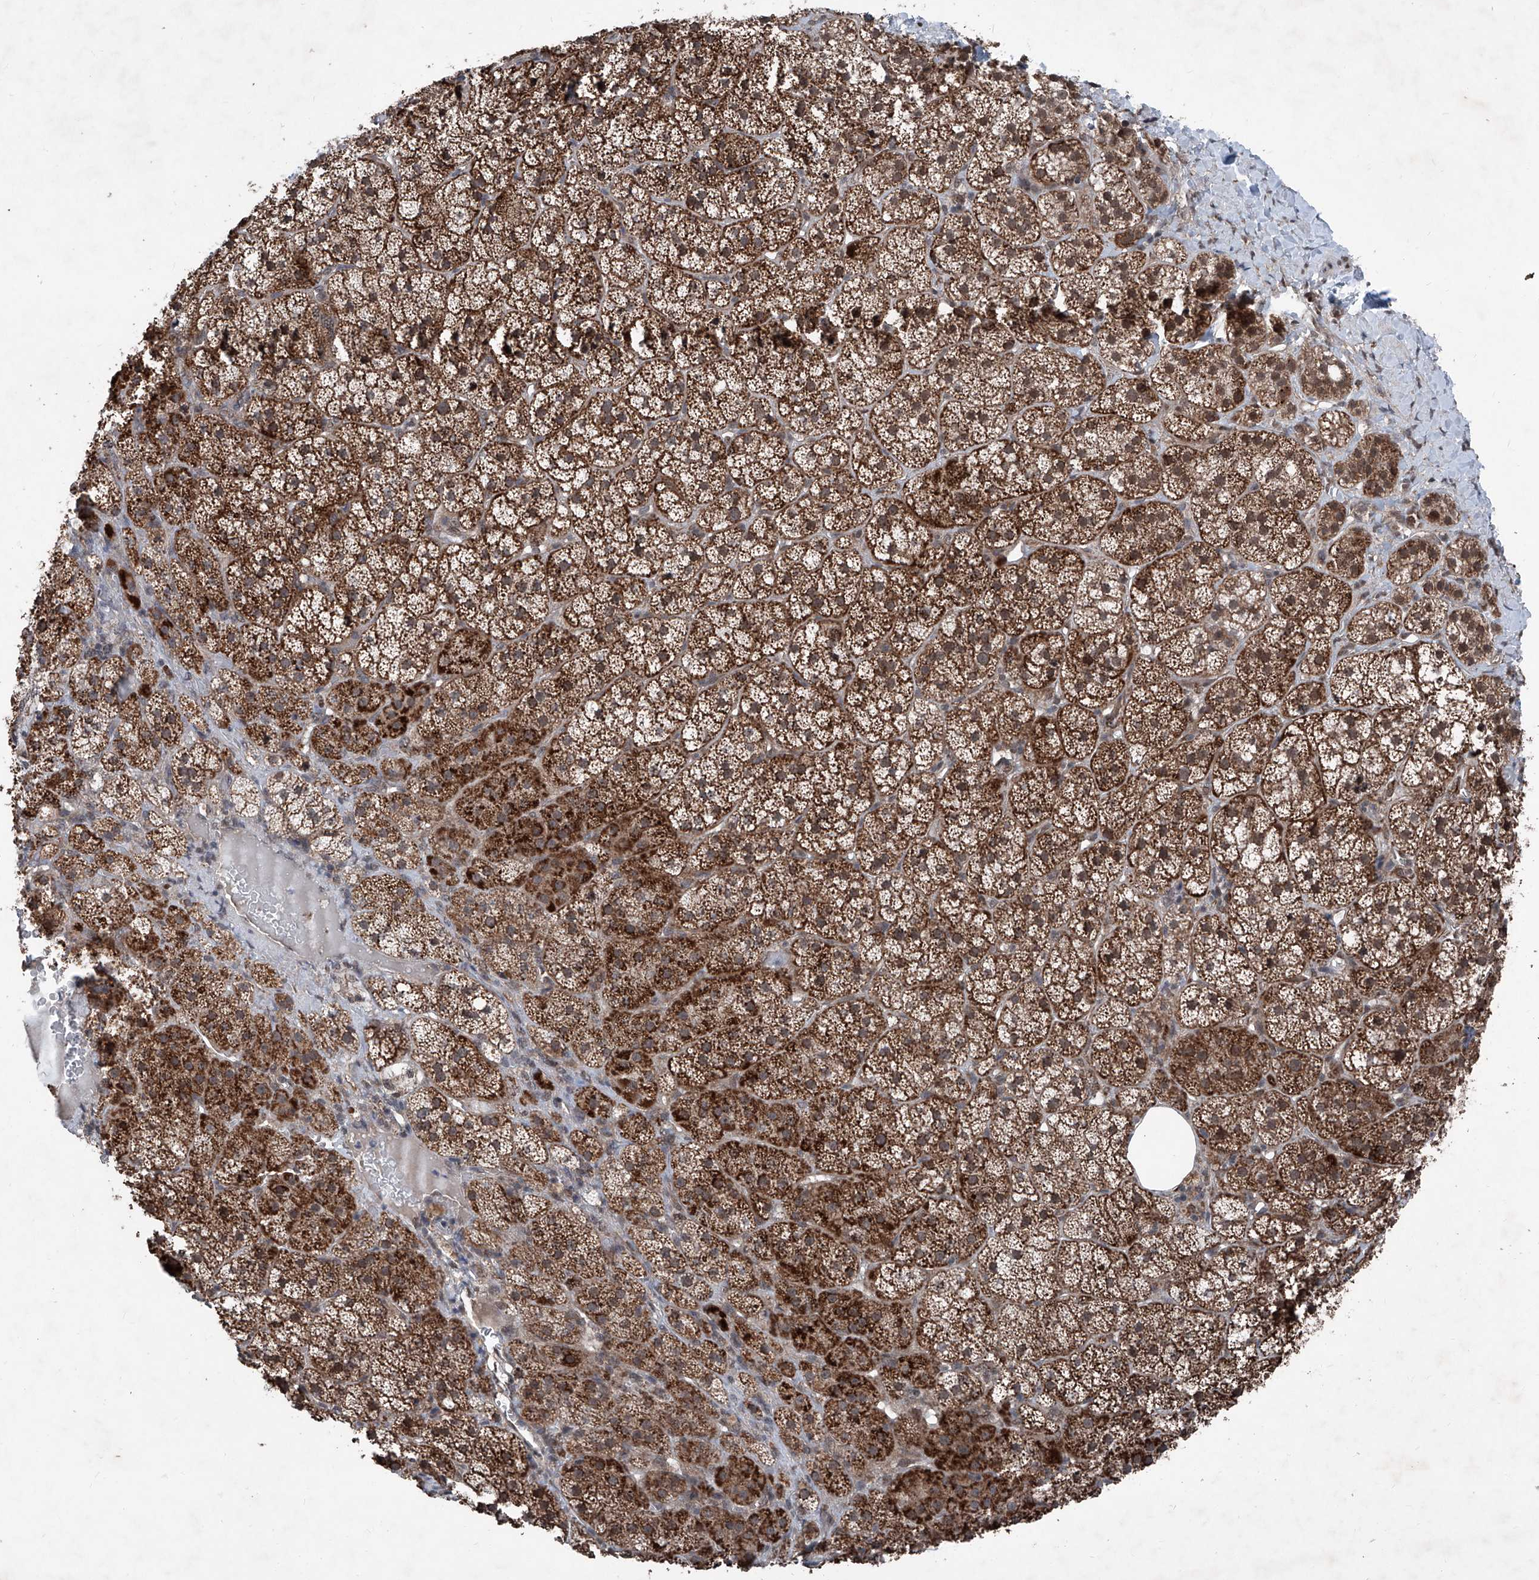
{"staining": {"intensity": "strong", "quantity": ">75%", "location": "cytoplasmic/membranous"}, "tissue": "adrenal gland", "cell_type": "Glandular cells", "image_type": "normal", "snomed": [{"axis": "morphology", "description": "Normal tissue, NOS"}, {"axis": "topography", "description": "Adrenal gland"}], "caption": "This image shows IHC staining of unremarkable adrenal gland, with high strong cytoplasmic/membranous positivity in approximately >75% of glandular cells.", "gene": "COA7", "patient": {"sex": "female", "age": 44}}